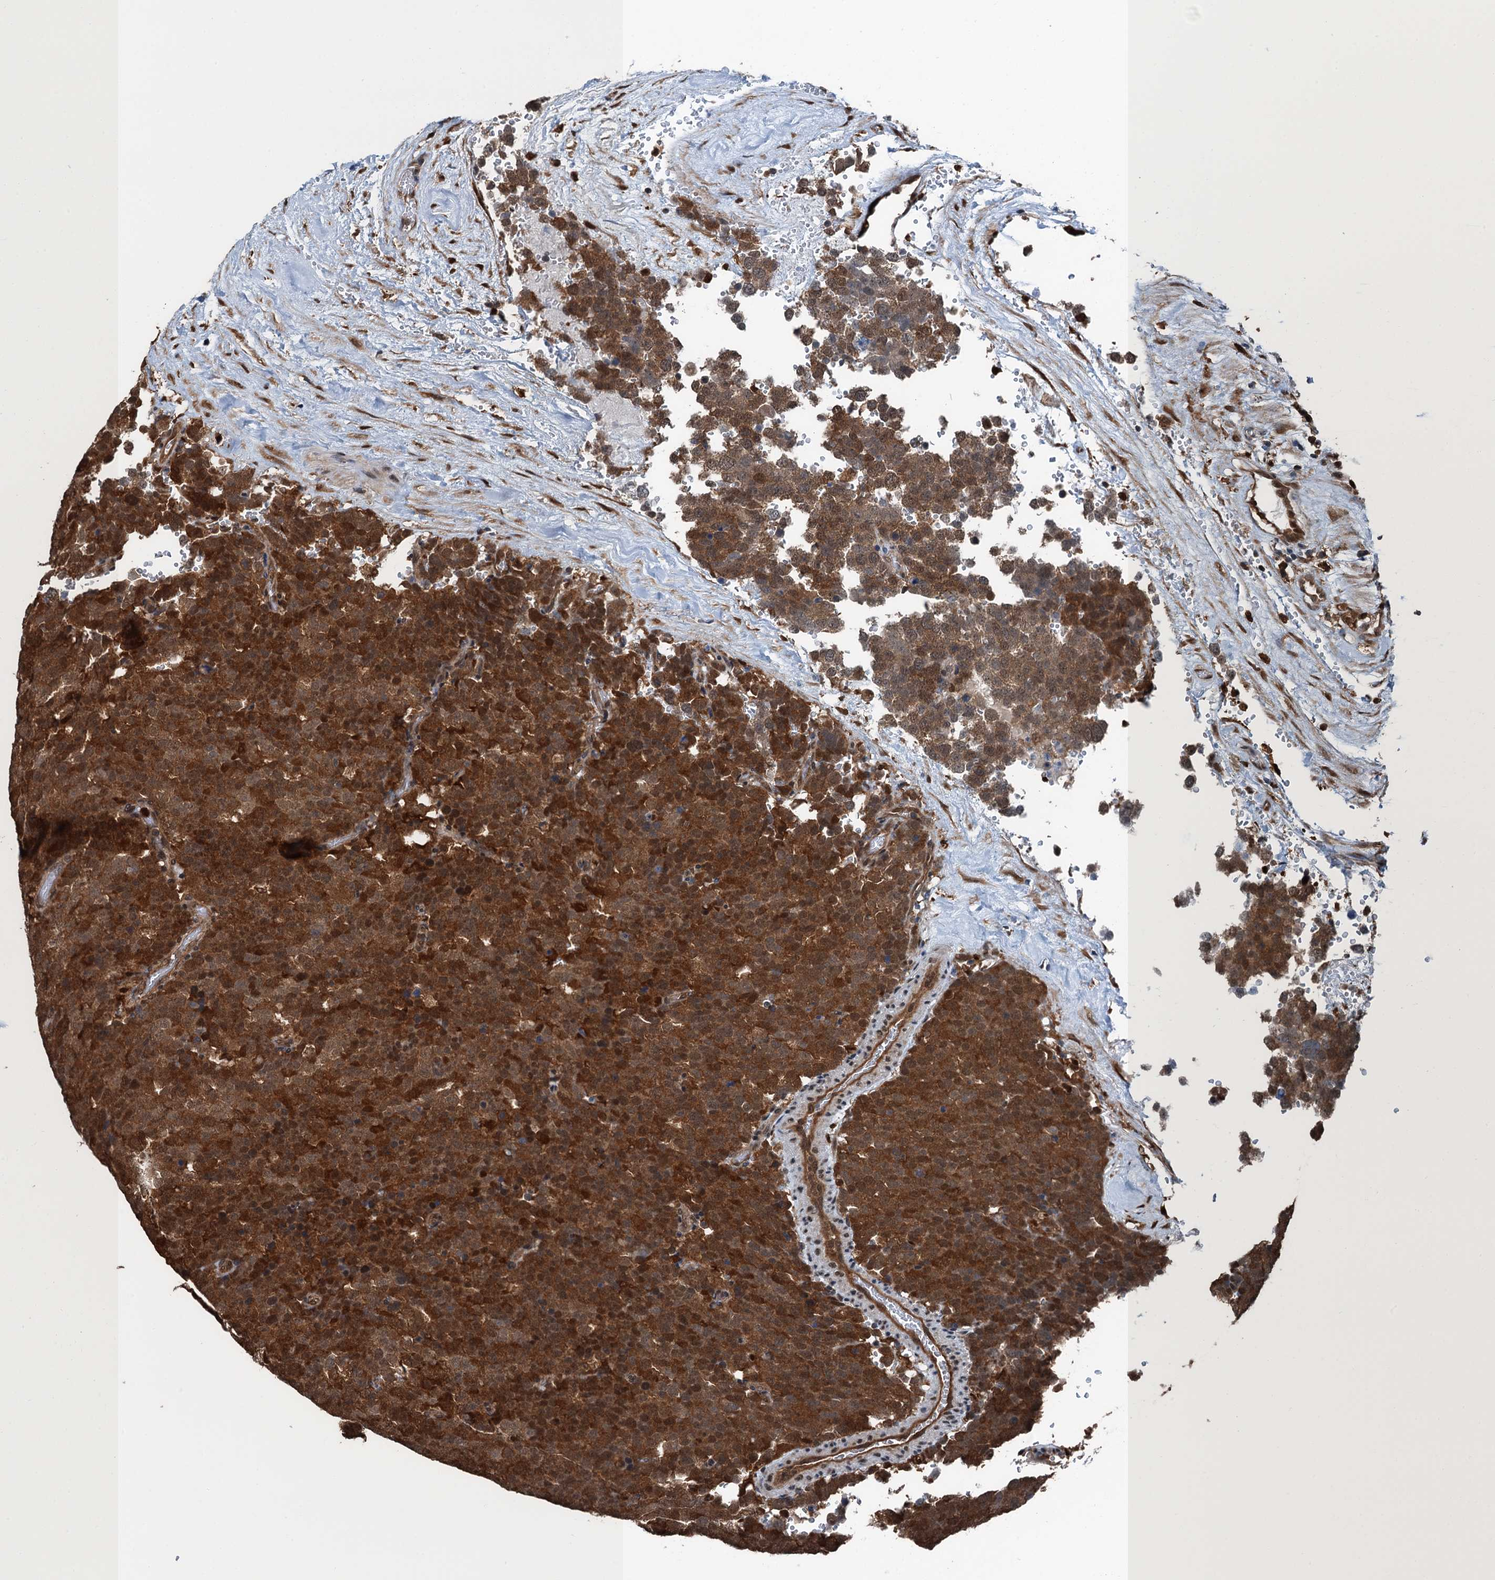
{"staining": {"intensity": "strong", "quantity": ">75%", "location": "cytoplasmic/membranous,nuclear"}, "tissue": "testis cancer", "cell_type": "Tumor cells", "image_type": "cancer", "snomed": [{"axis": "morphology", "description": "Seminoma, NOS"}, {"axis": "topography", "description": "Testis"}], "caption": "Human testis cancer (seminoma) stained for a protein (brown) displays strong cytoplasmic/membranous and nuclear positive staining in approximately >75% of tumor cells.", "gene": "RNH1", "patient": {"sex": "male", "age": 71}}